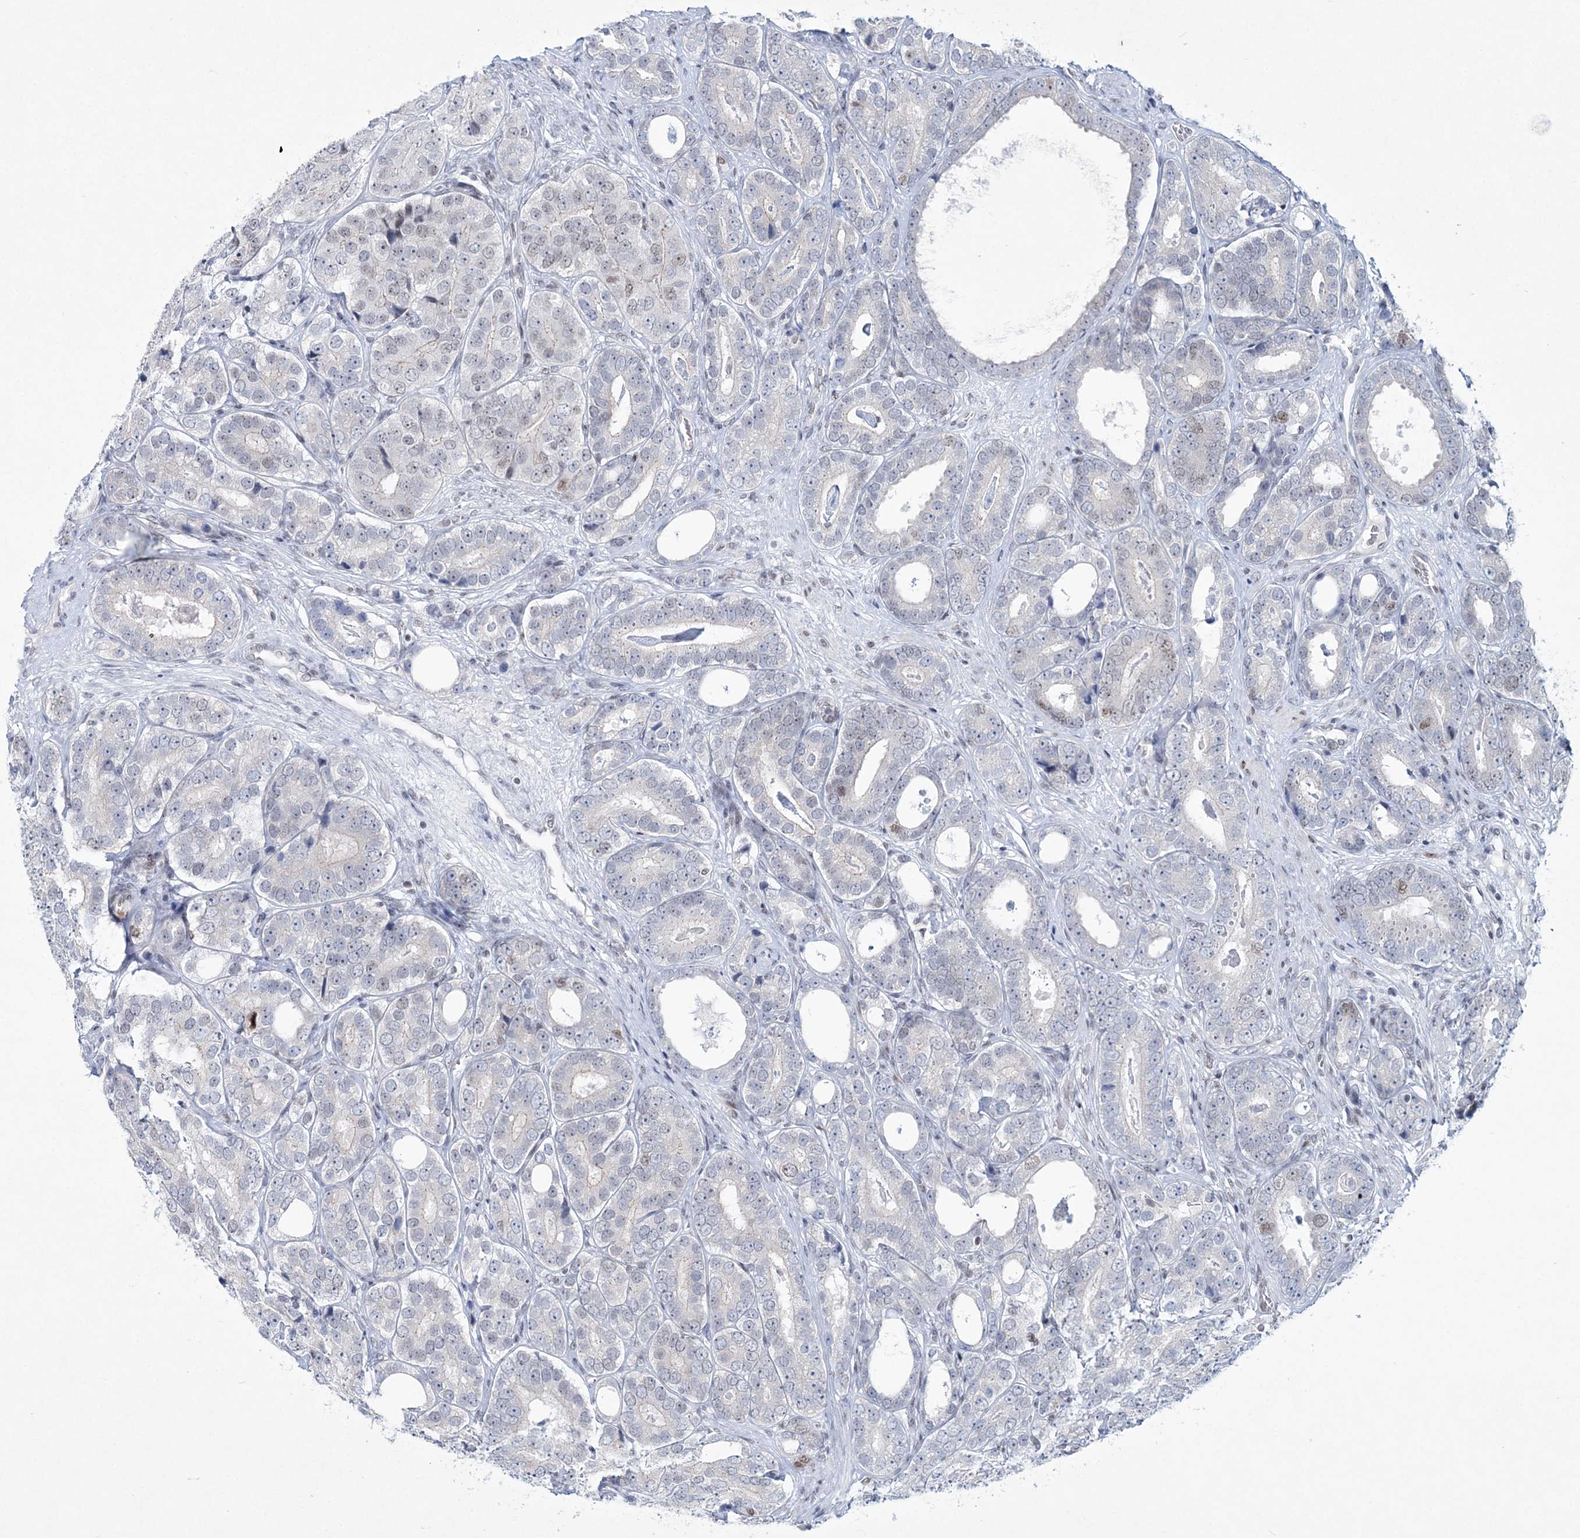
{"staining": {"intensity": "negative", "quantity": "none", "location": "none"}, "tissue": "prostate cancer", "cell_type": "Tumor cells", "image_type": "cancer", "snomed": [{"axis": "morphology", "description": "Adenocarcinoma, High grade"}, {"axis": "topography", "description": "Prostate"}], "caption": "Prostate high-grade adenocarcinoma was stained to show a protein in brown. There is no significant positivity in tumor cells. (DAB (3,3'-diaminobenzidine) immunohistochemistry visualized using brightfield microscopy, high magnification).", "gene": "LRRFIP2", "patient": {"sex": "male", "age": 56}}